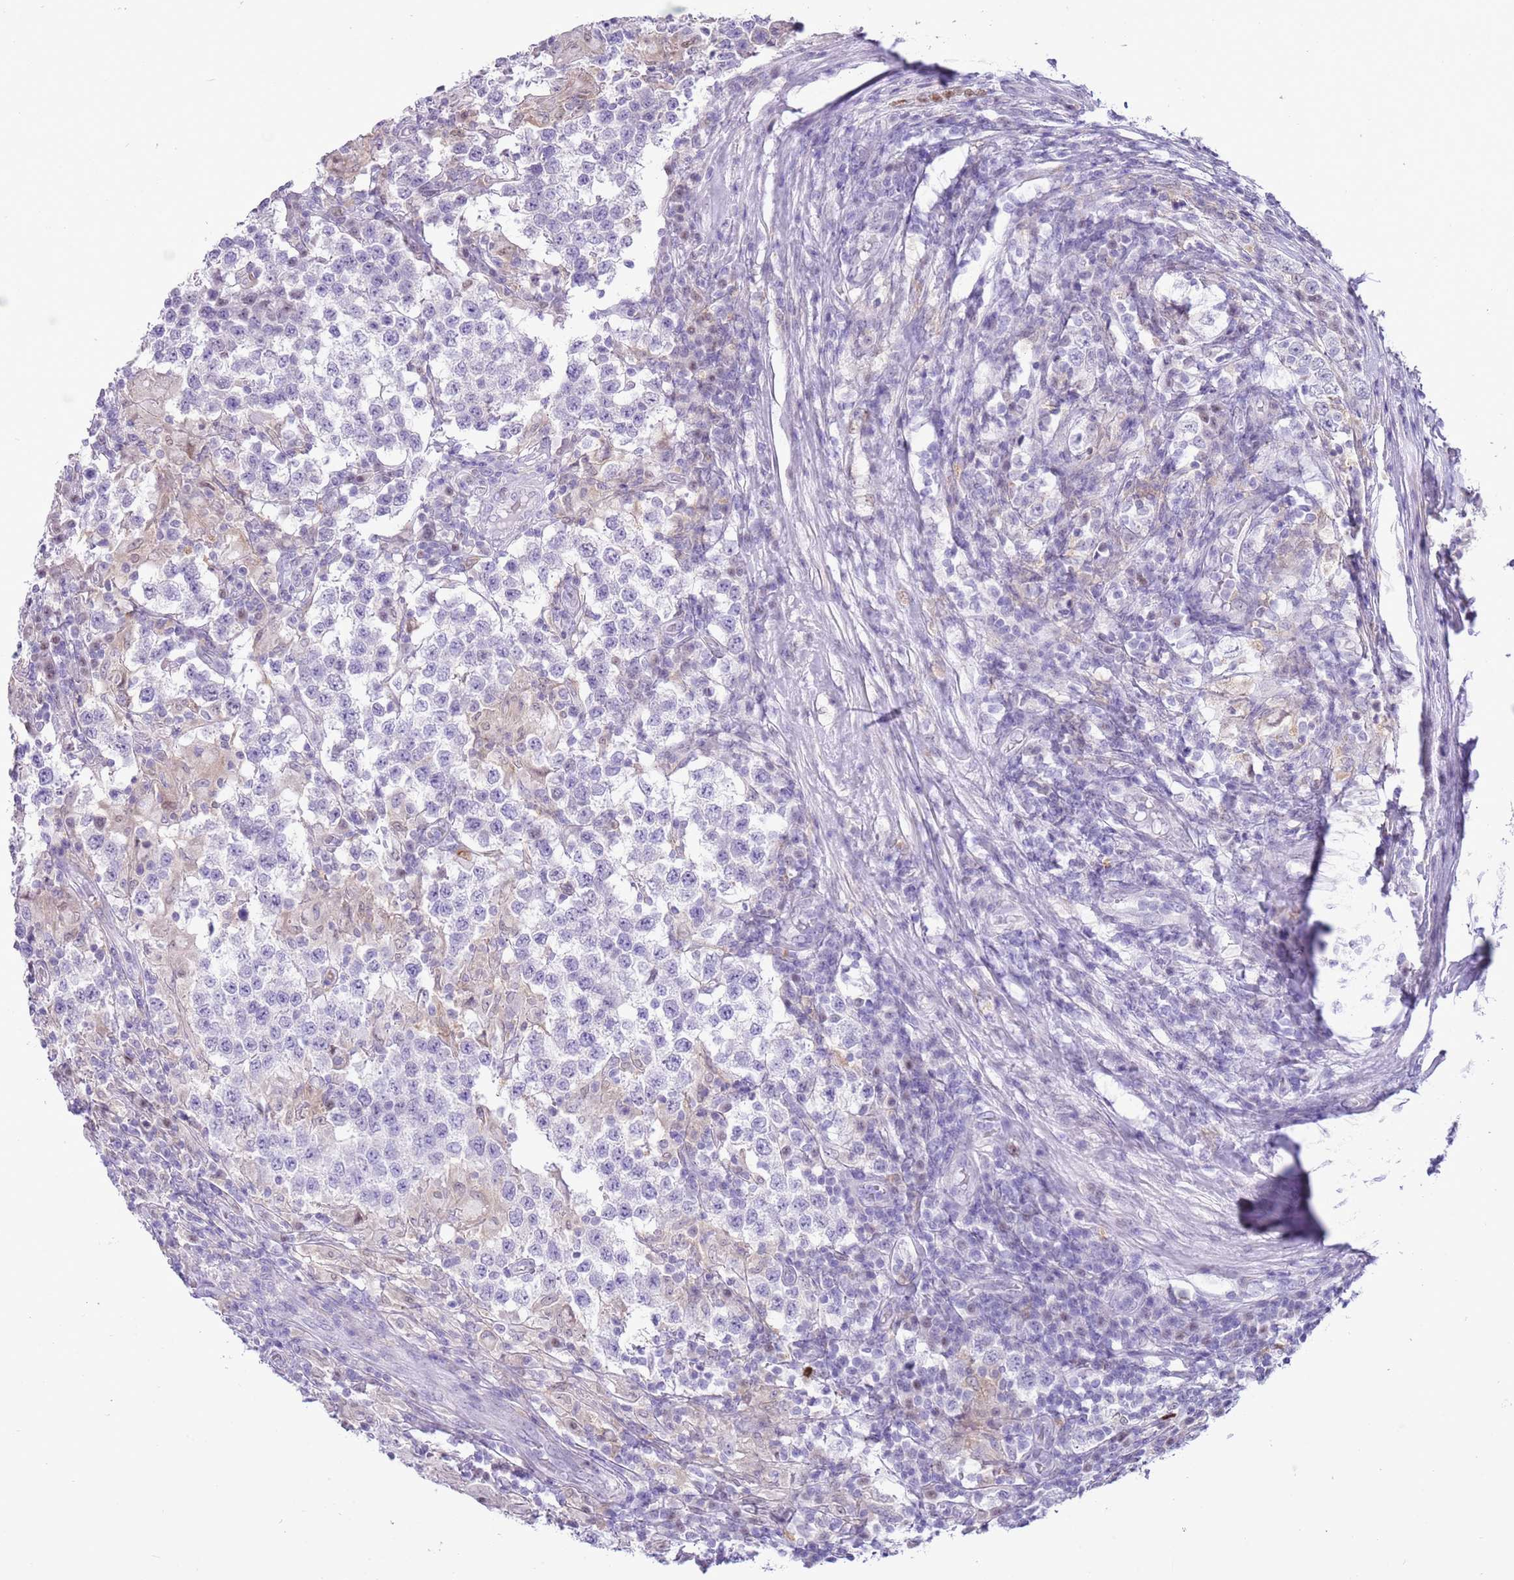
{"staining": {"intensity": "negative", "quantity": "none", "location": "none"}, "tissue": "testis cancer", "cell_type": "Tumor cells", "image_type": "cancer", "snomed": [{"axis": "morphology", "description": "Seminoma, NOS"}, {"axis": "morphology", "description": "Carcinoma, Embryonal, NOS"}, {"axis": "topography", "description": "Testis"}], "caption": "Embryonal carcinoma (testis) was stained to show a protein in brown. There is no significant staining in tumor cells.", "gene": "PPP1R17", "patient": {"sex": "male", "age": 41}}